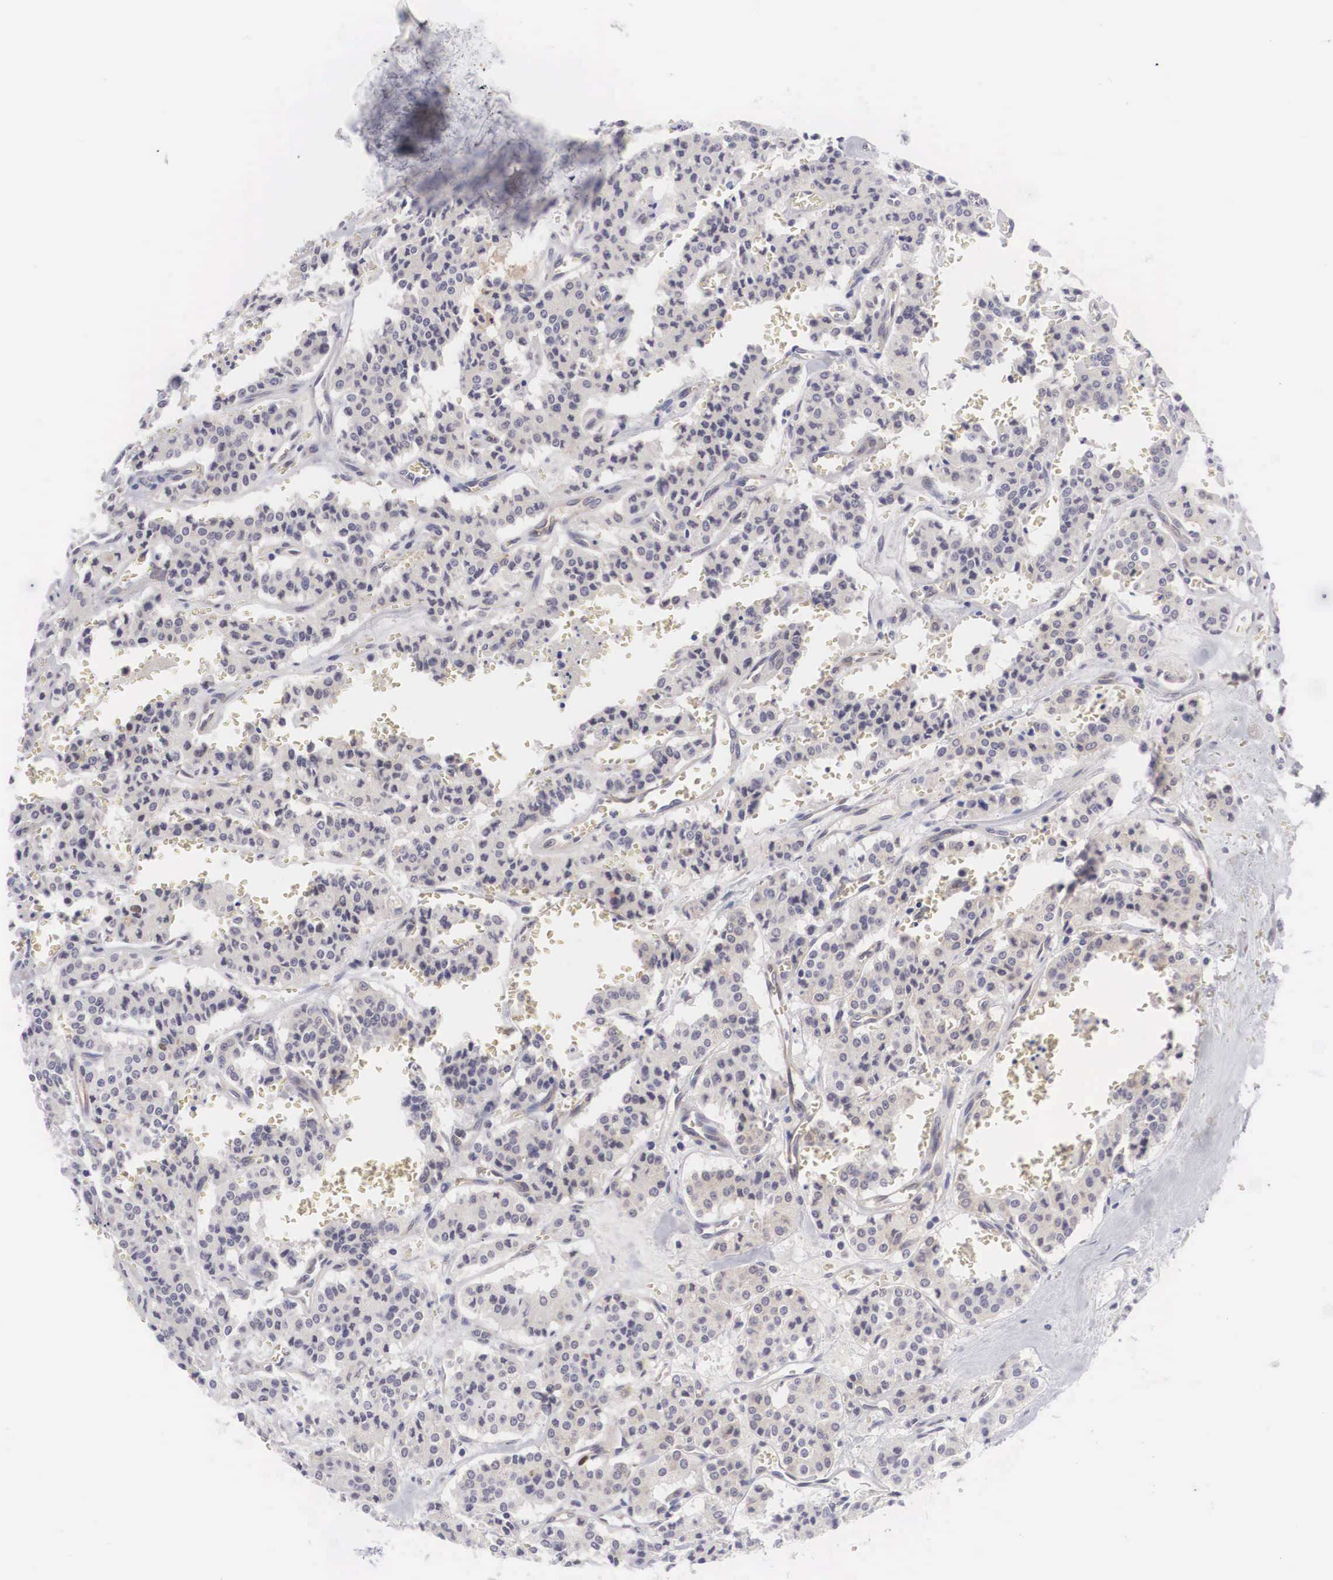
{"staining": {"intensity": "negative", "quantity": "none", "location": "none"}, "tissue": "carcinoid", "cell_type": "Tumor cells", "image_type": "cancer", "snomed": [{"axis": "morphology", "description": "Carcinoid, malignant, NOS"}, {"axis": "topography", "description": "Bronchus"}], "caption": "A high-resolution photomicrograph shows immunohistochemistry (IHC) staining of carcinoid (malignant), which displays no significant staining in tumor cells.", "gene": "MAST4", "patient": {"sex": "male", "age": 55}}